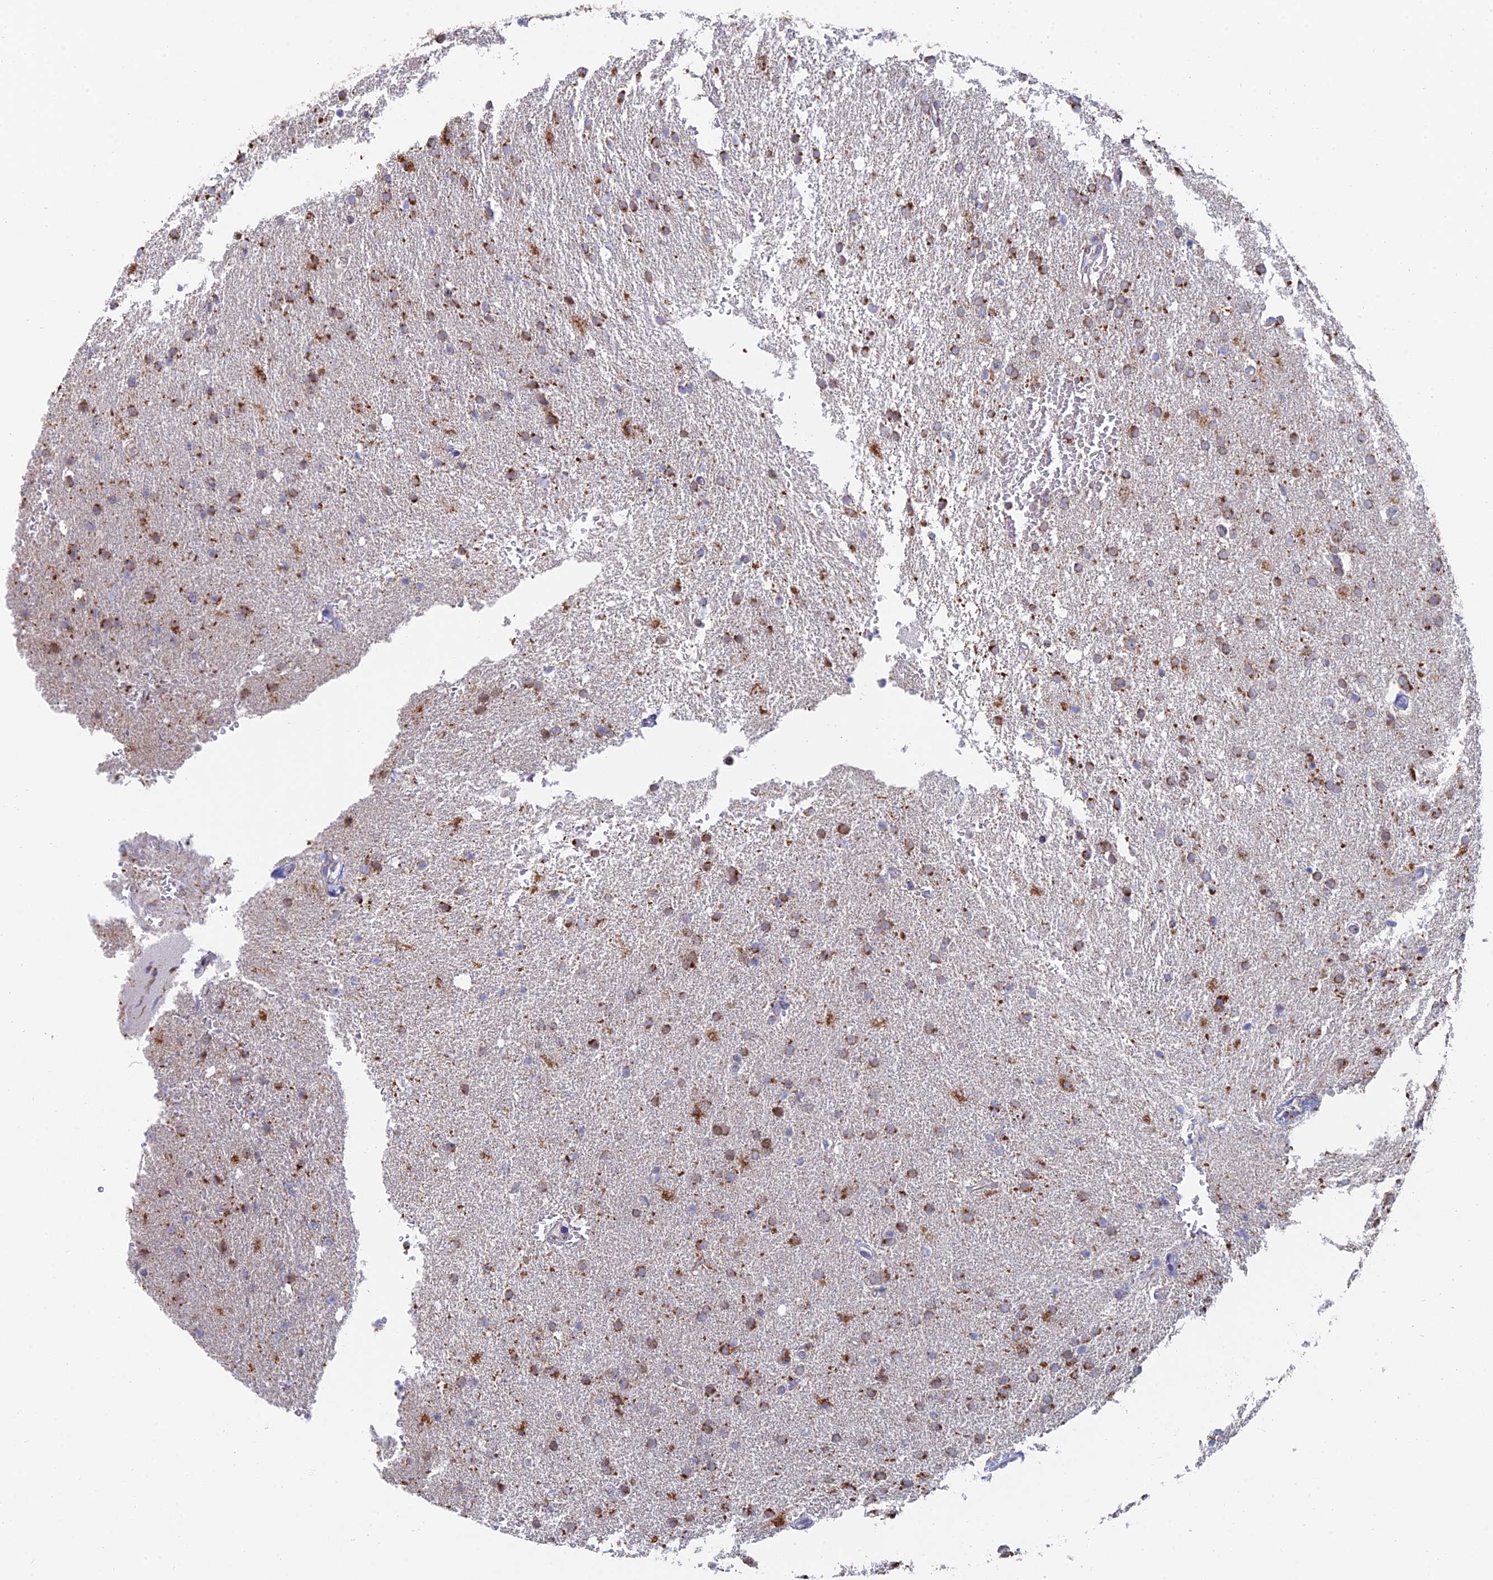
{"staining": {"intensity": "moderate", "quantity": ">75%", "location": "cytoplasmic/membranous"}, "tissue": "glioma", "cell_type": "Tumor cells", "image_type": "cancer", "snomed": [{"axis": "morphology", "description": "Glioma, malignant, High grade"}, {"axis": "topography", "description": "Brain"}], "caption": "Glioma tissue demonstrates moderate cytoplasmic/membranous staining in approximately >75% of tumor cells", "gene": "HS2ST1", "patient": {"sex": "male", "age": 72}}